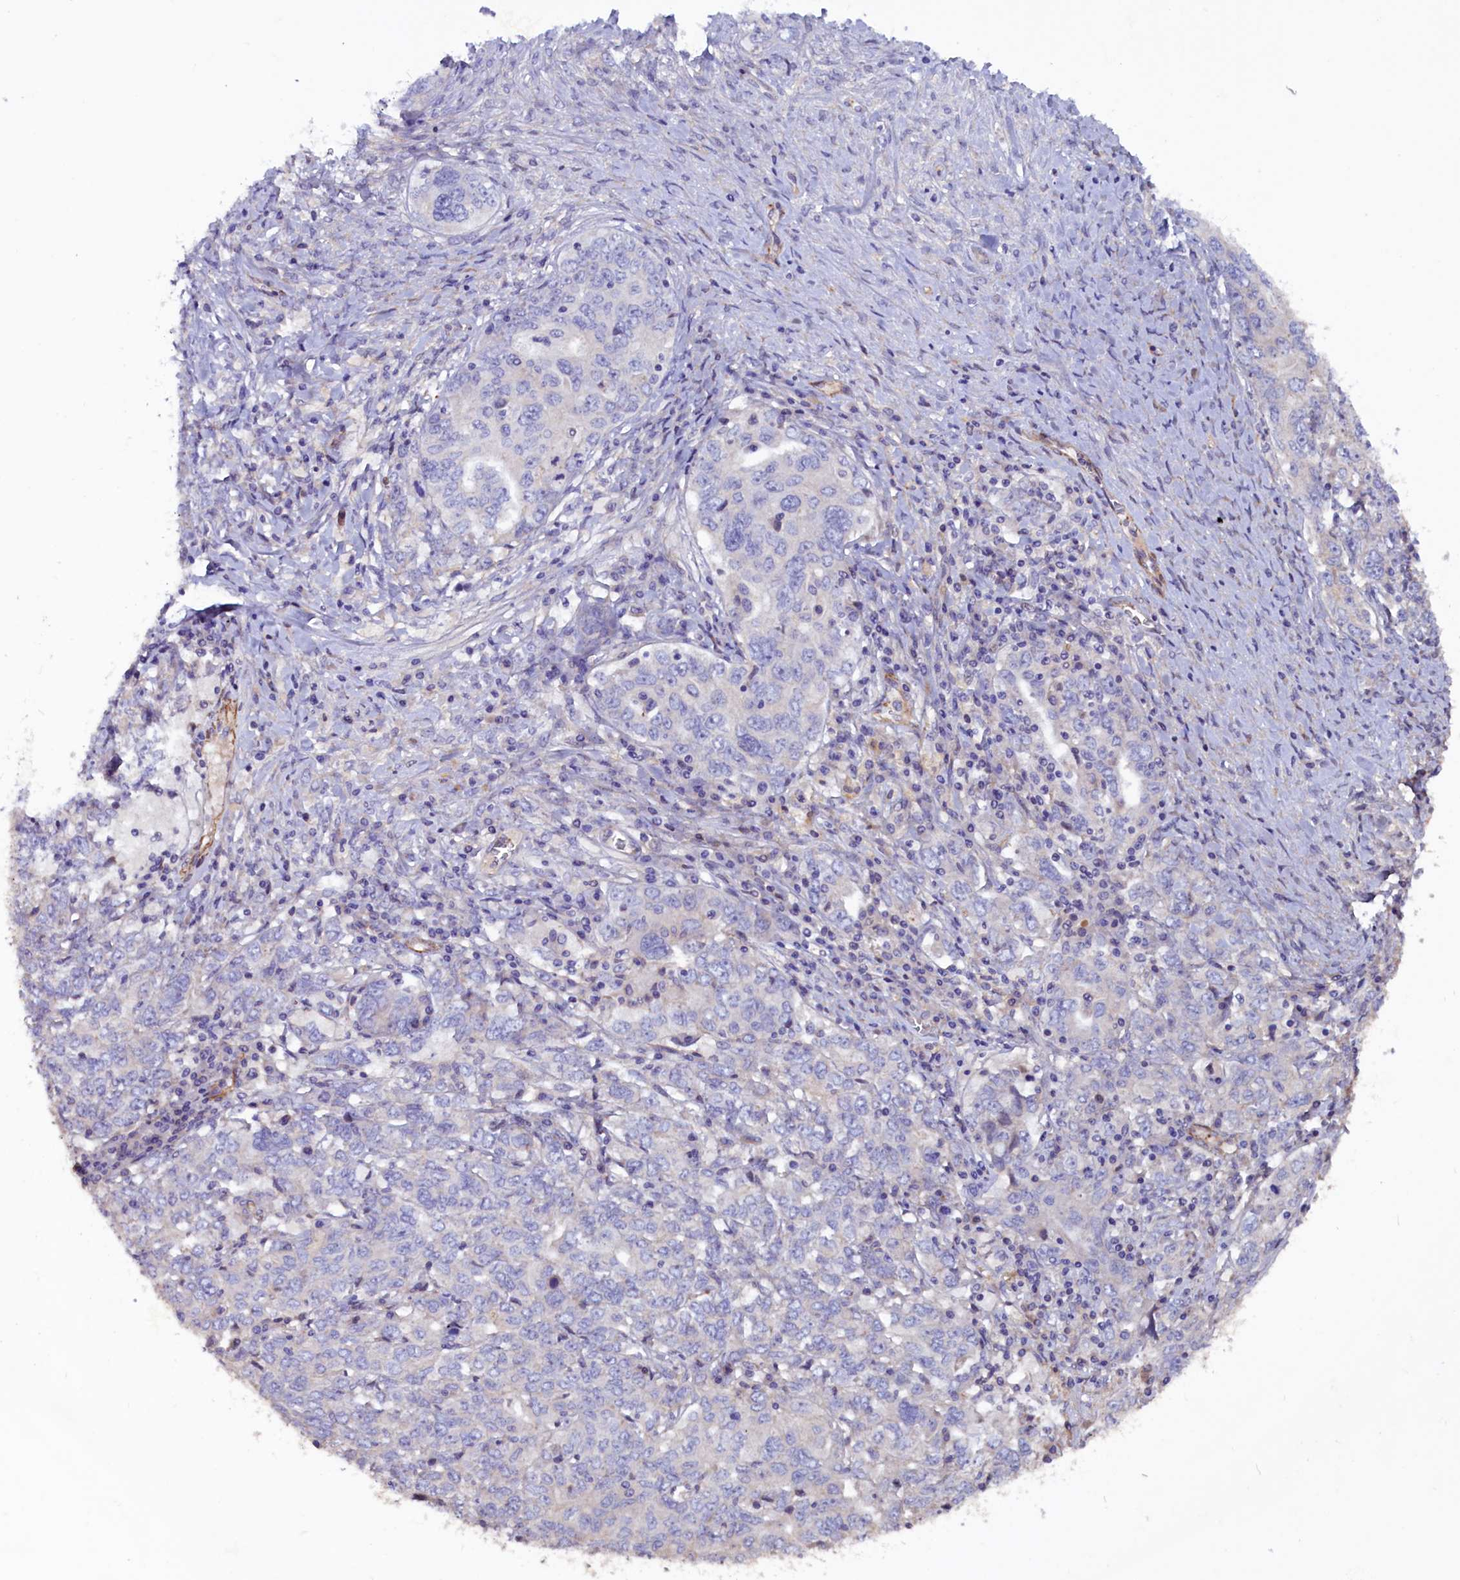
{"staining": {"intensity": "negative", "quantity": "none", "location": "none"}, "tissue": "ovarian cancer", "cell_type": "Tumor cells", "image_type": "cancer", "snomed": [{"axis": "morphology", "description": "Carcinoma, endometroid"}, {"axis": "topography", "description": "Ovary"}], "caption": "Tumor cells are negative for protein expression in human ovarian cancer (endometroid carcinoma). (Brightfield microscopy of DAB (3,3'-diaminobenzidine) immunohistochemistry (IHC) at high magnification).", "gene": "ZNF749", "patient": {"sex": "female", "age": 62}}